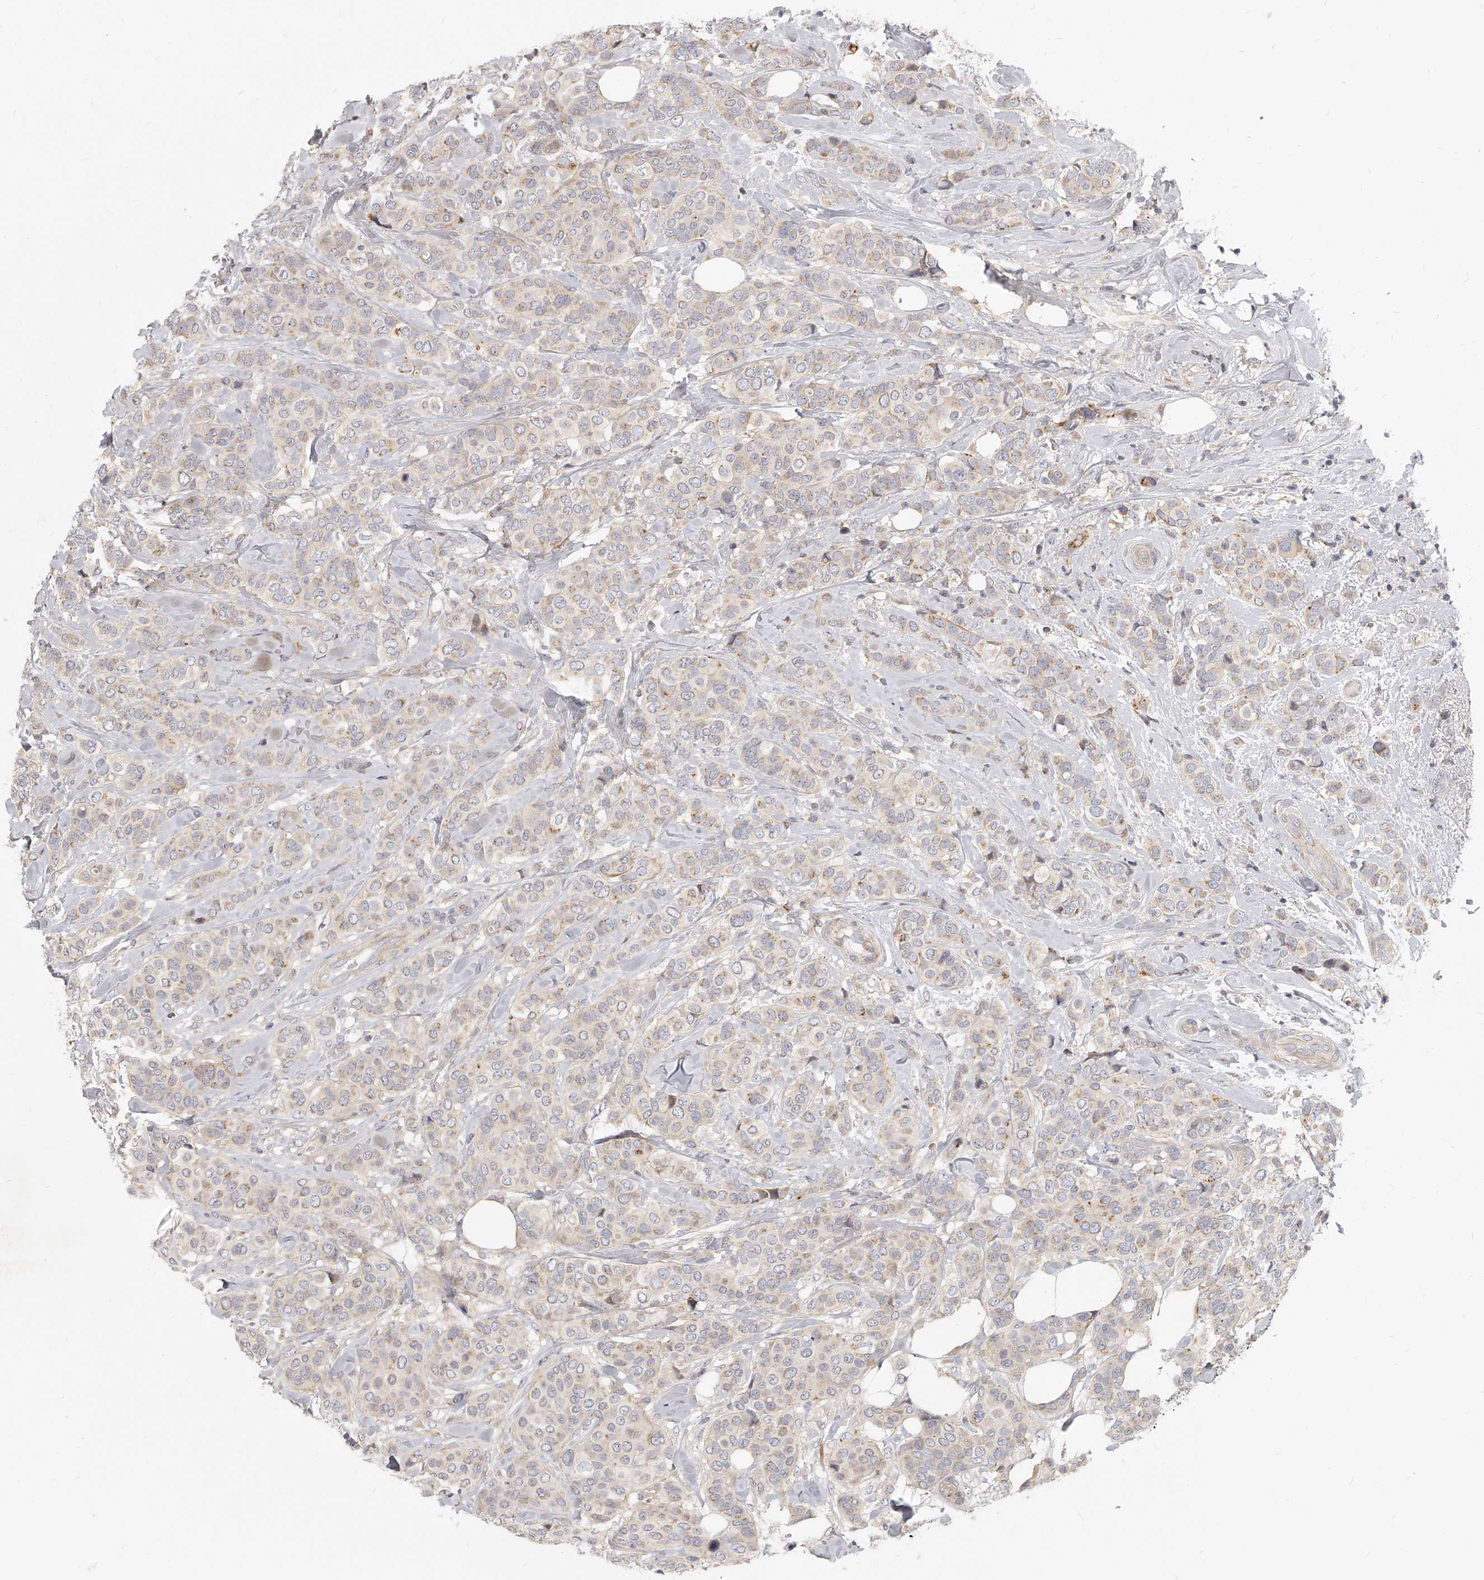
{"staining": {"intensity": "weak", "quantity": "25%-75%", "location": "cytoplasmic/membranous"}, "tissue": "breast cancer", "cell_type": "Tumor cells", "image_type": "cancer", "snomed": [{"axis": "morphology", "description": "Lobular carcinoma"}, {"axis": "topography", "description": "Breast"}], "caption": "A photomicrograph of human lobular carcinoma (breast) stained for a protein displays weak cytoplasmic/membranous brown staining in tumor cells.", "gene": "SLC37A1", "patient": {"sex": "female", "age": 51}}